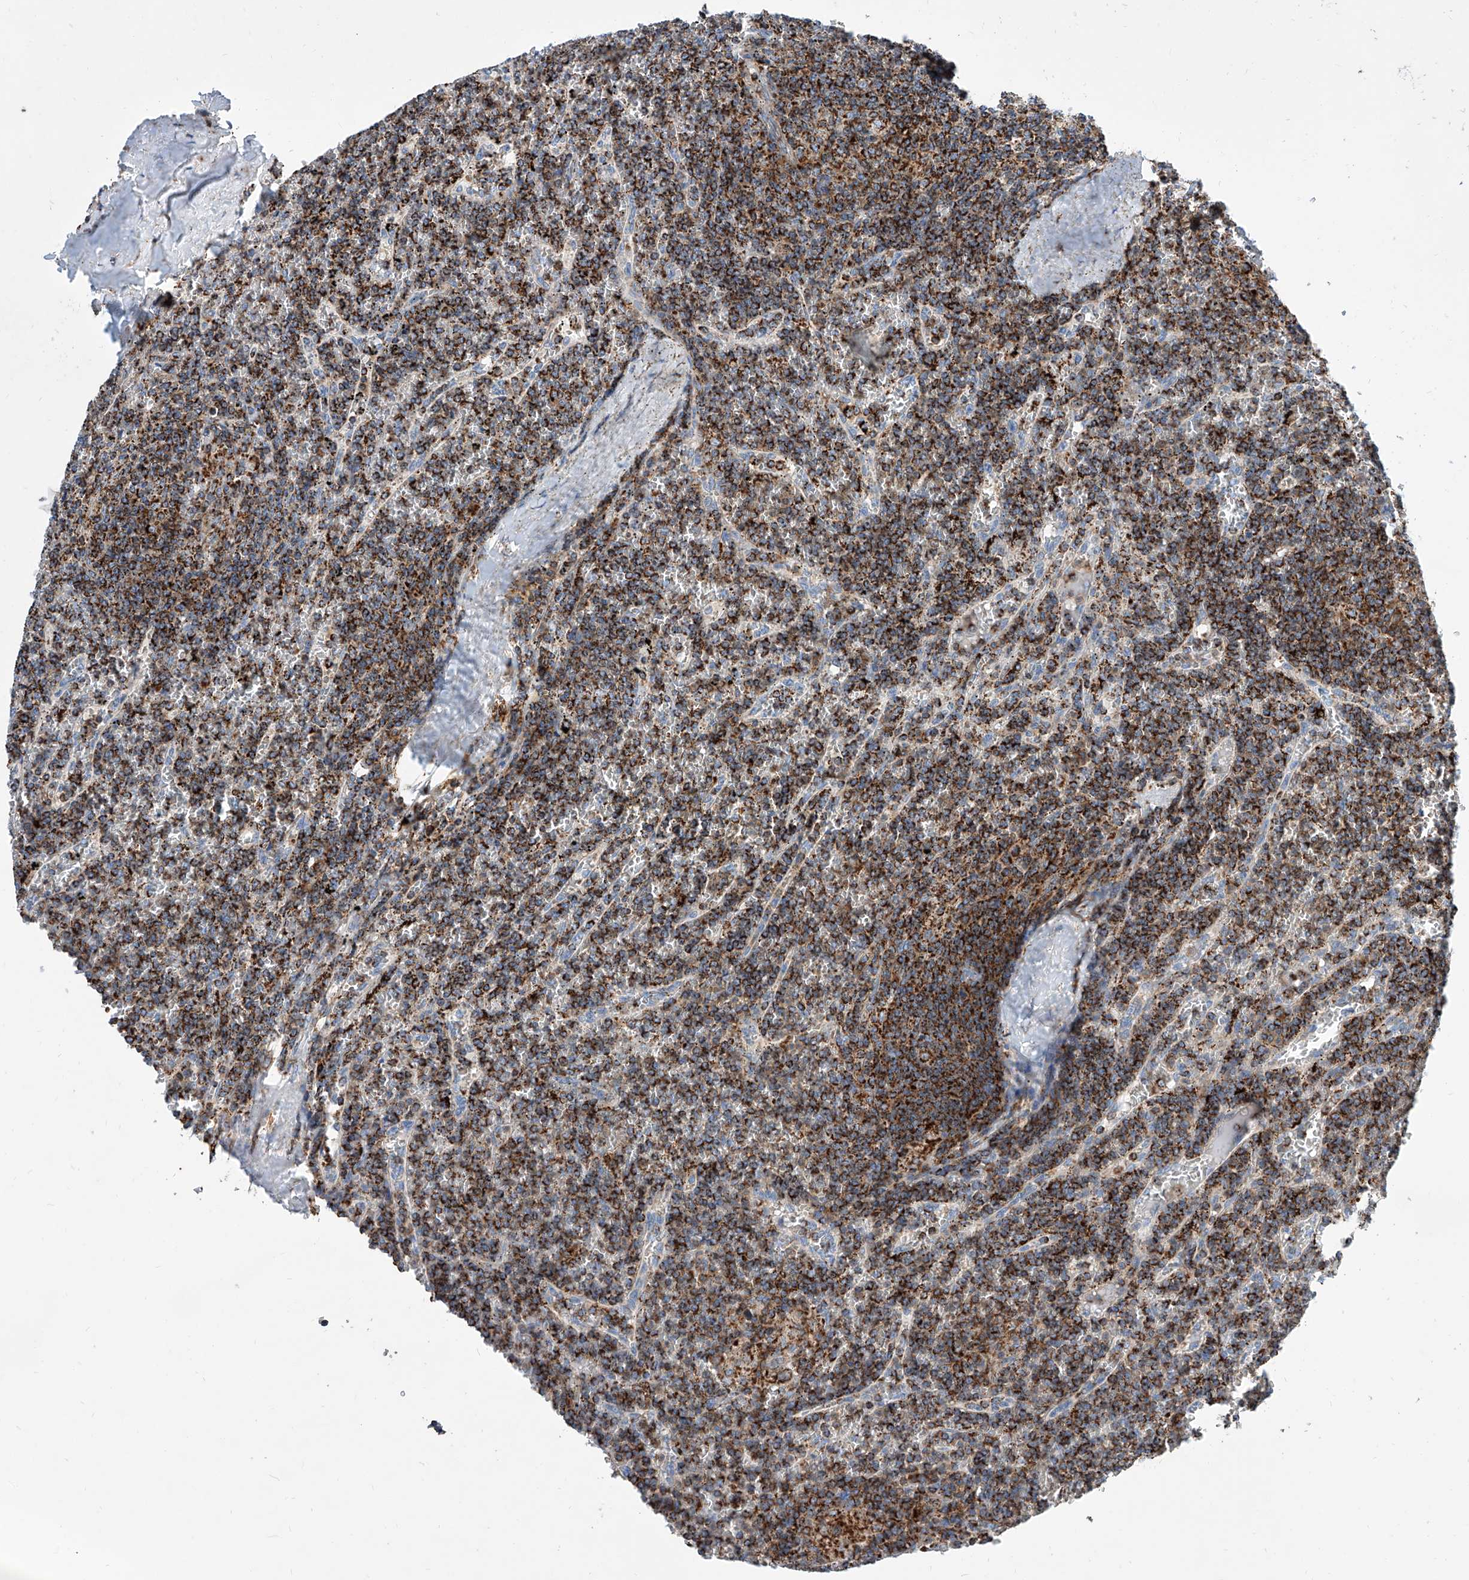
{"staining": {"intensity": "strong", "quantity": ">75%", "location": "cytoplasmic/membranous"}, "tissue": "lymphoma", "cell_type": "Tumor cells", "image_type": "cancer", "snomed": [{"axis": "morphology", "description": "Malignant lymphoma, non-Hodgkin's type, Low grade"}, {"axis": "topography", "description": "Spleen"}], "caption": "Immunohistochemistry (IHC) (DAB) staining of lymphoma reveals strong cytoplasmic/membranous protein staining in about >75% of tumor cells.", "gene": "CPNE5", "patient": {"sex": "female", "age": 19}}